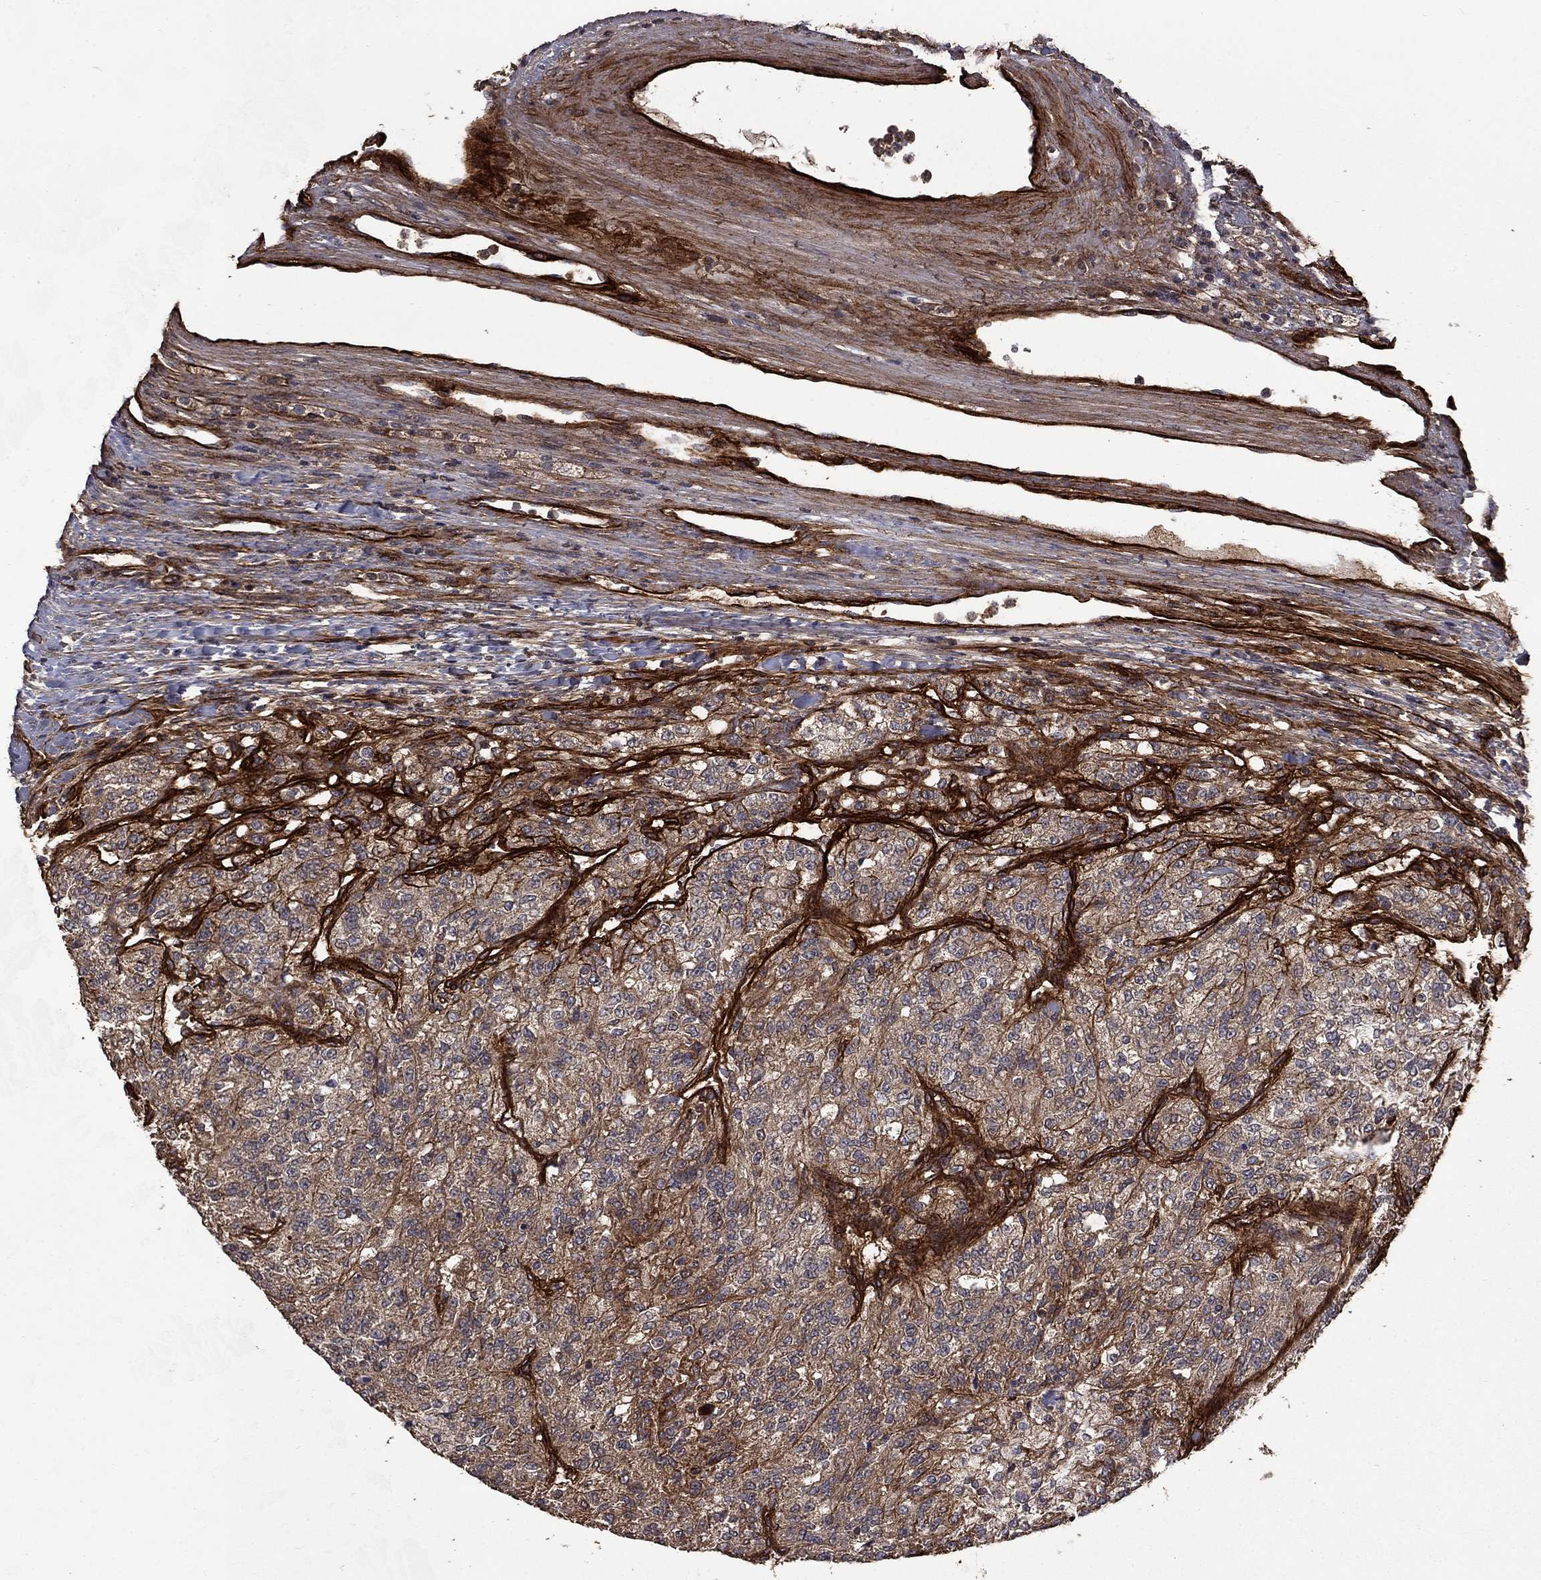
{"staining": {"intensity": "moderate", "quantity": ">75%", "location": "cytoplasmic/membranous"}, "tissue": "renal cancer", "cell_type": "Tumor cells", "image_type": "cancer", "snomed": [{"axis": "morphology", "description": "Adenocarcinoma, NOS"}, {"axis": "topography", "description": "Kidney"}], "caption": "Brown immunohistochemical staining in renal cancer demonstrates moderate cytoplasmic/membranous positivity in about >75% of tumor cells.", "gene": "COL18A1", "patient": {"sex": "female", "age": 63}}